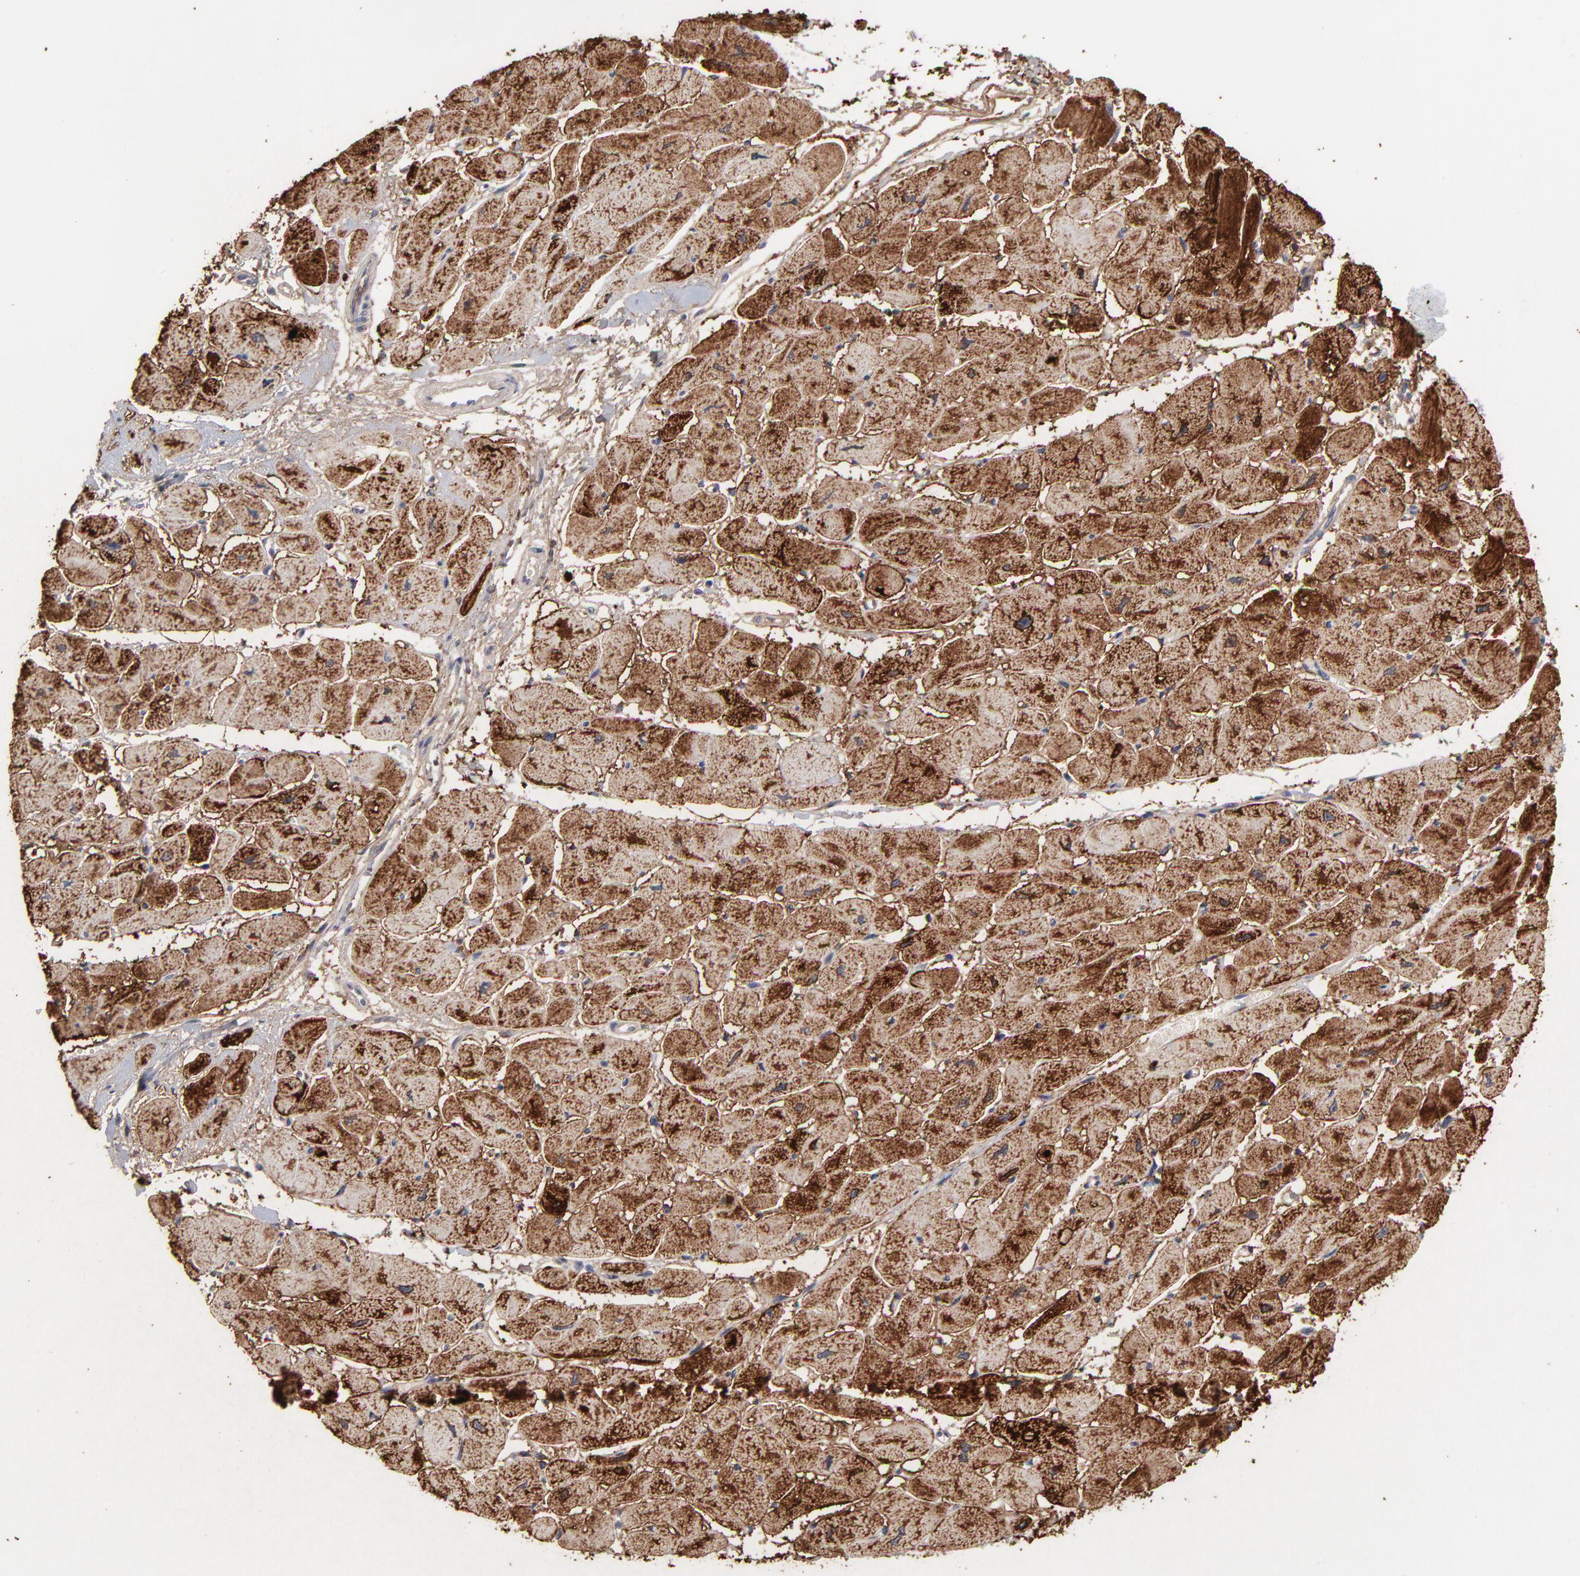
{"staining": {"intensity": "strong", "quantity": ">75%", "location": "cytoplasmic/membranous"}, "tissue": "heart muscle", "cell_type": "Cardiomyocytes", "image_type": "normal", "snomed": [{"axis": "morphology", "description": "Normal tissue, NOS"}, {"axis": "topography", "description": "Heart"}], "caption": "Strong cytoplasmic/membranous staining is appreciated in approximately >75% of cardiomyocytes in normal heart muscle.", "gene": "NFKBIA", "patient": {"sex": "female", "age": 54}}